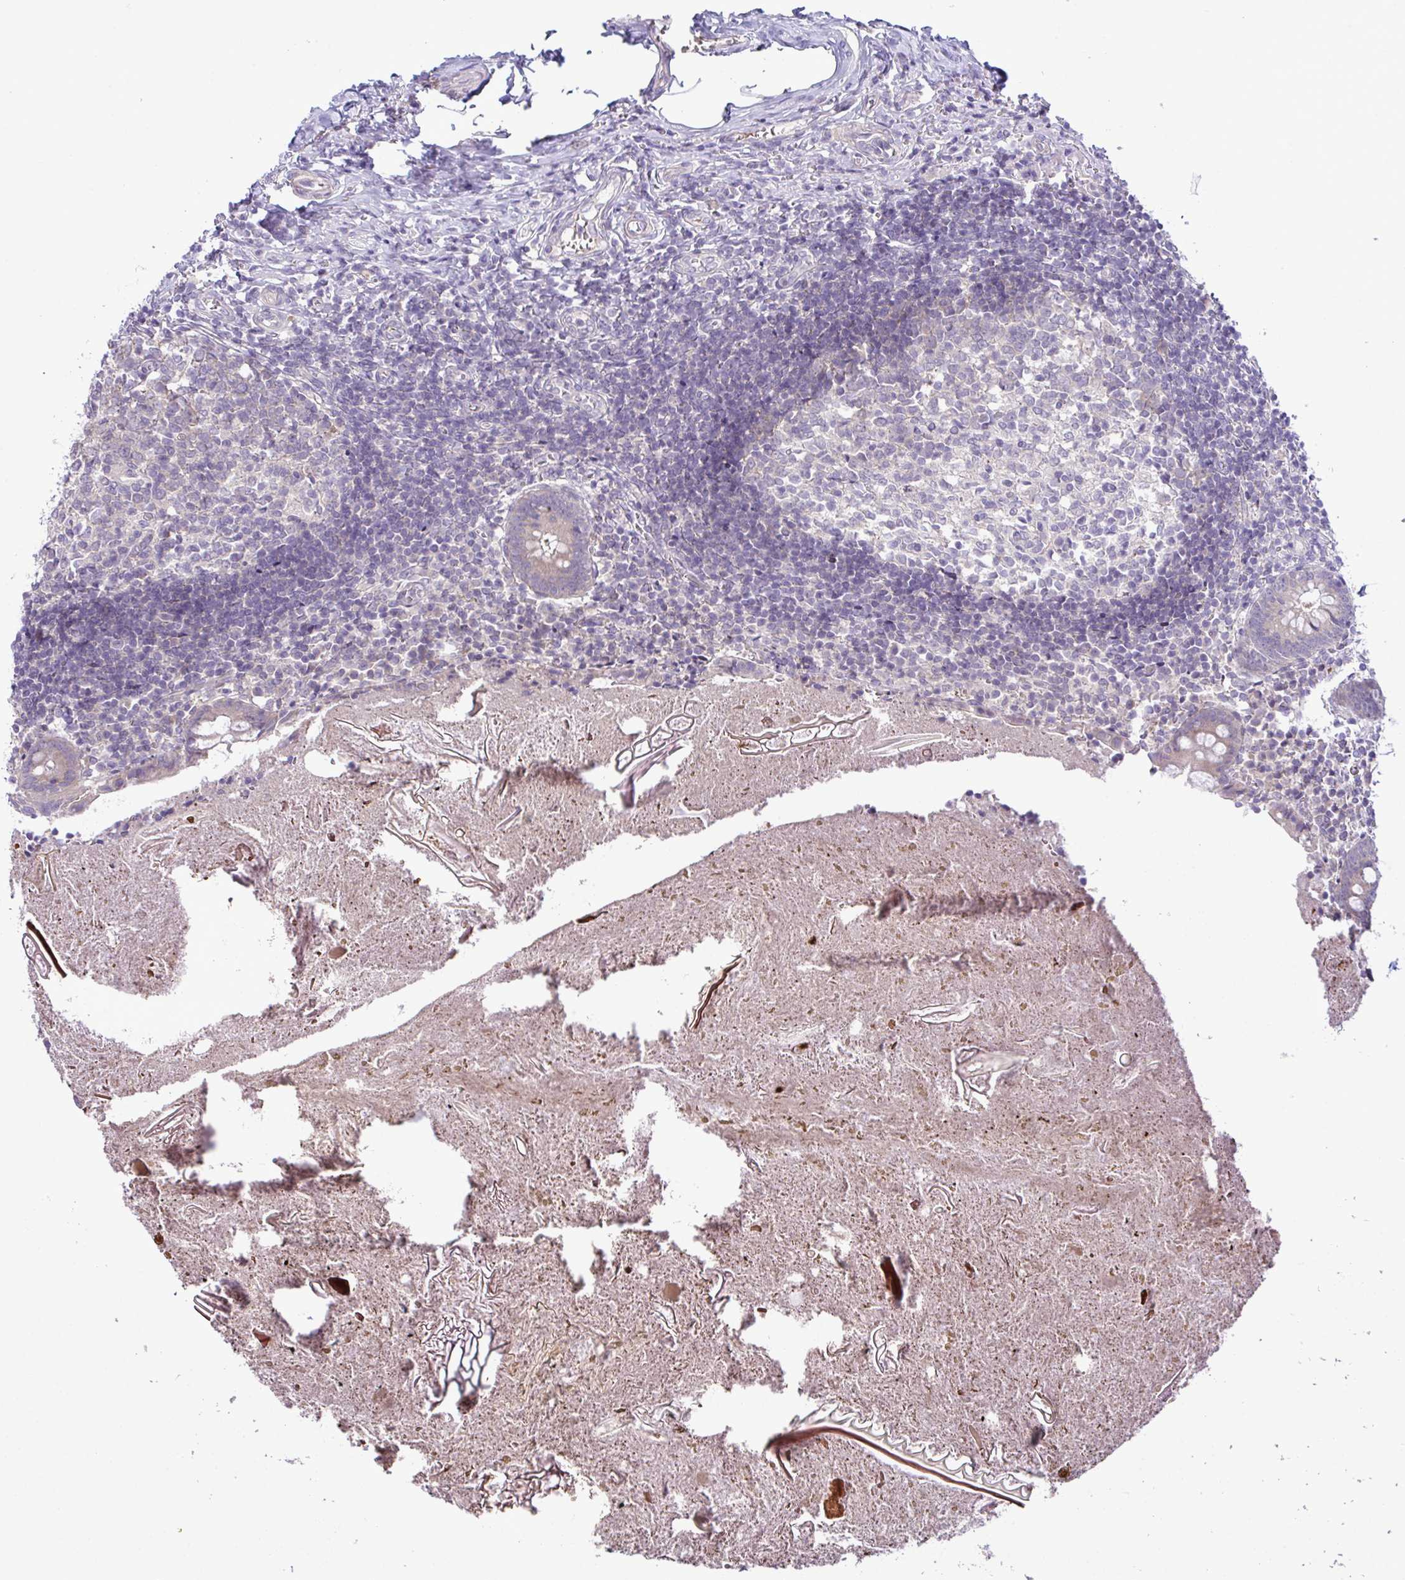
{"staining": {"intensity": "moderate", "quantity": "25%-75%", "location": "cytoplasmic/membranous"}, "tissue": "appendix", "cell_type": "Glandular cells", "image_type": "normal", "snomed": [{"axis": "morphology", "description": "Normal tissue, NOS"}, {"axis": "topography", "description": "Appendix"}], "caption": "Appendix stained for a protein (brown) shows moderate cytoplasmic/membranous positive positivity in about 25%-75% of glandular cells.", "gene": "SYNPO2L", "patient": {"sex": "female", "age": 17}}